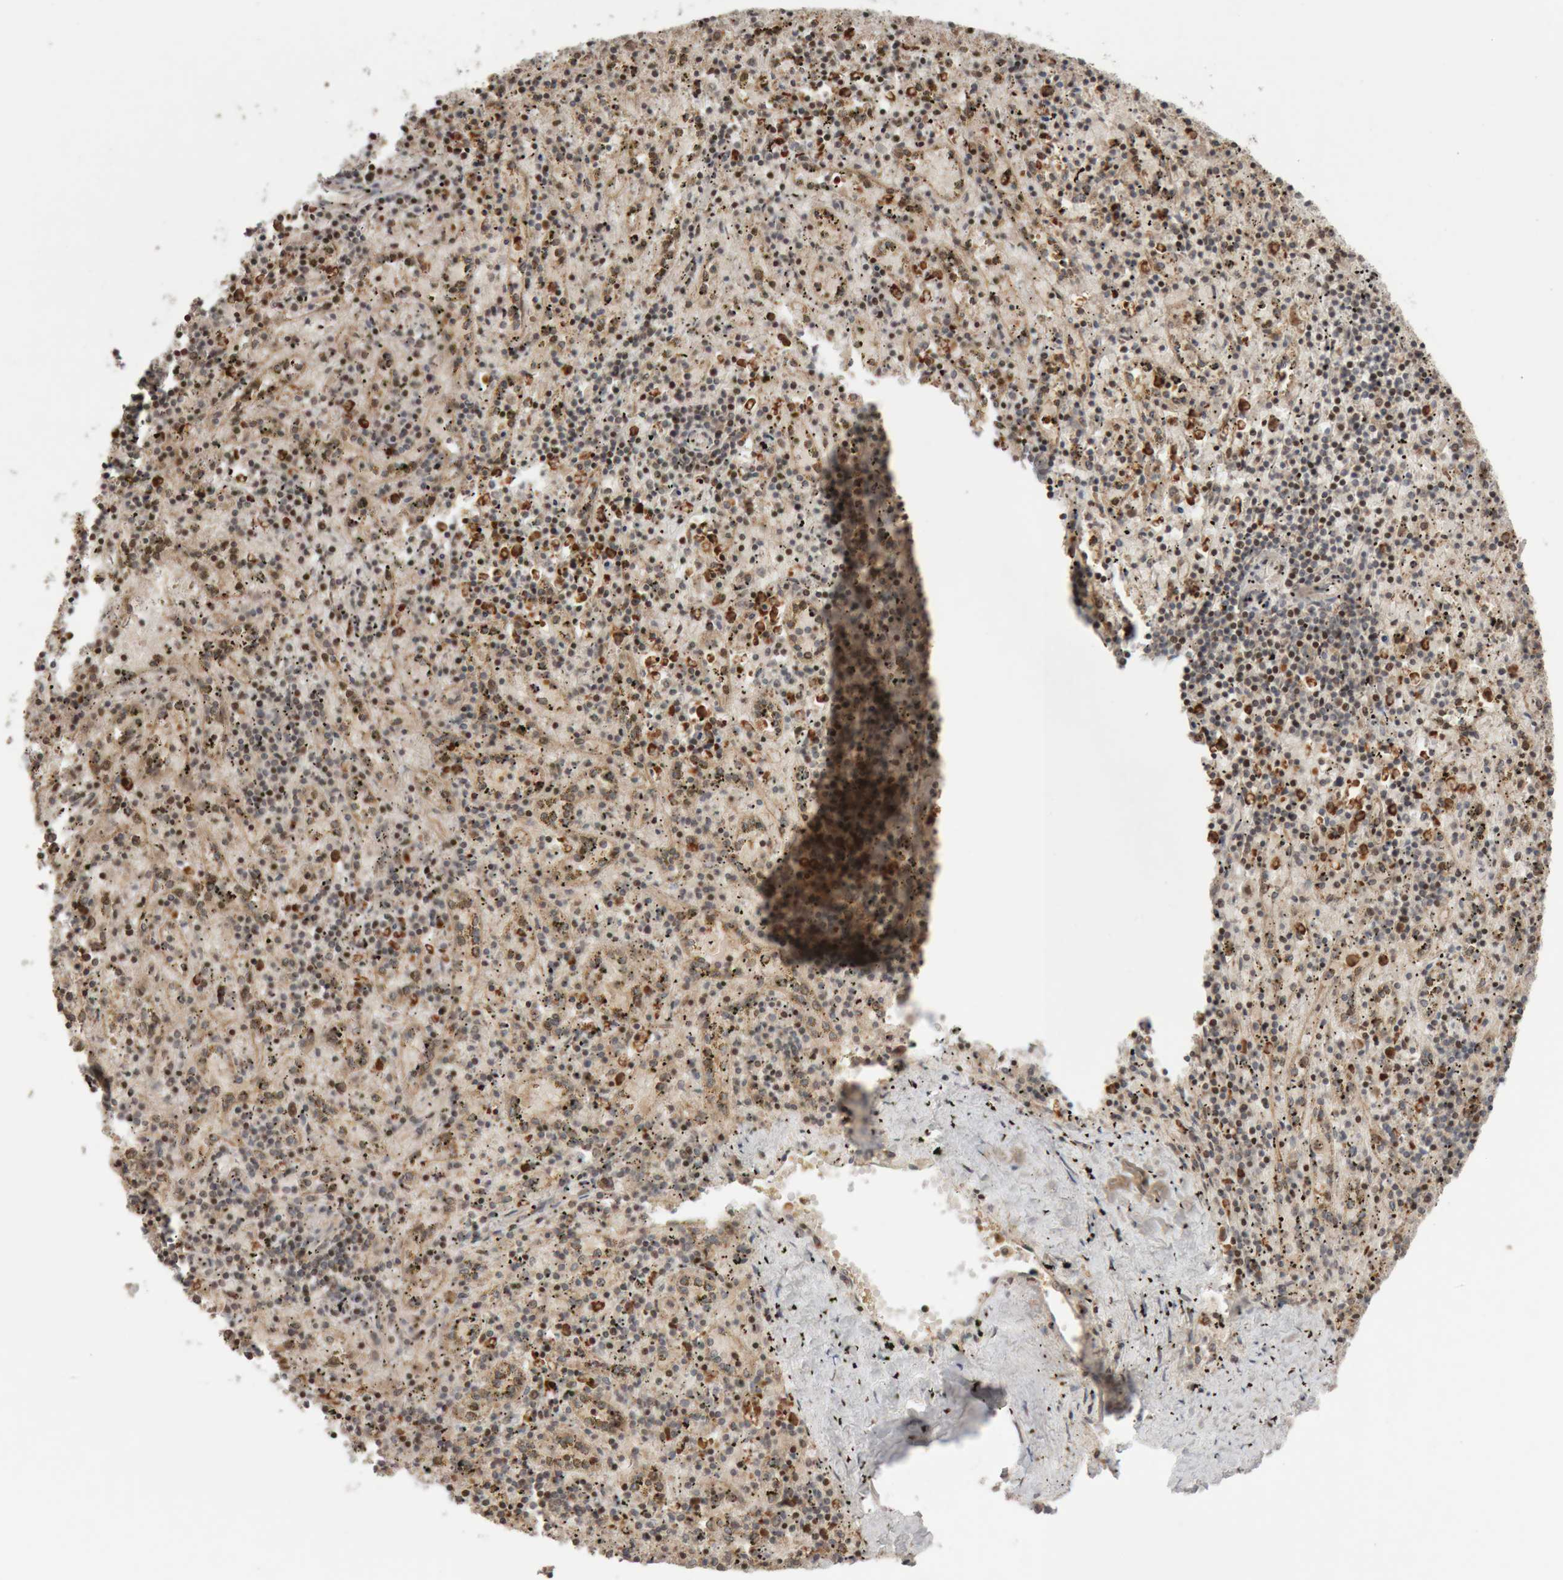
{"staining": {"intensity": "moderate", "quantity": ">75%", "location": "cytoplasmic/membranous"}, "tissue": "spleen", "cell_type": "Cells in red pulp", "image_type": "normal", "snomed": [{"axis": "morphology", "description": "Normal tissue, NOS"}, {"axis": "topography", "description": "Spleen"}], "caption": "Protein staining reveals moderate cytoplasmic/membranous positivity in about >75% of cells in red pulp in benign spleen.", "gene": "KIF21B", "patient": {"sex": "male", "age": 11}}